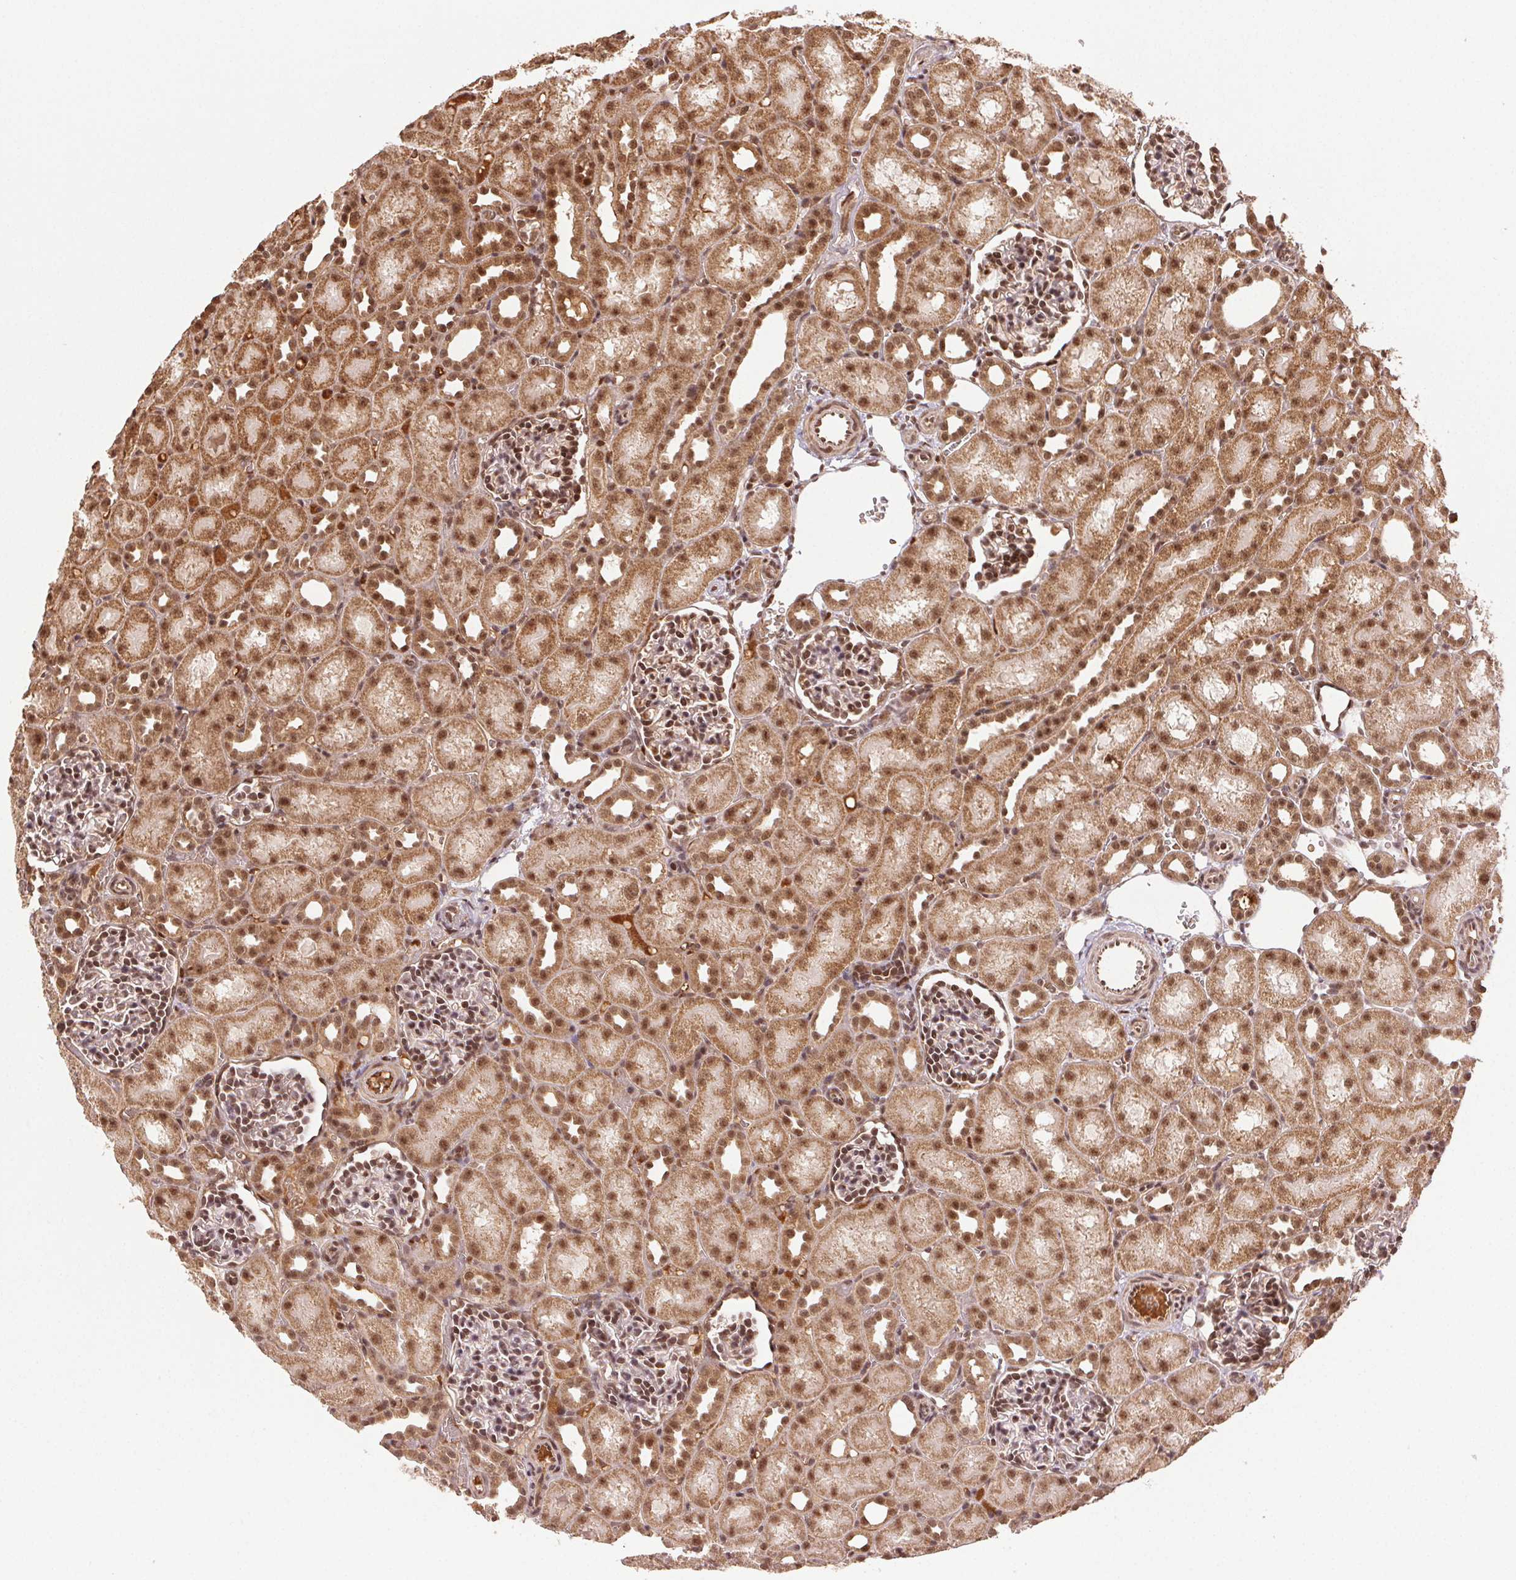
{"staining": {"intensity": "moderate", "quantity": ">75%", "location": "nuclear"}, "tissue": "kidney", "cell_type": "Cells in glomeruli", "image_type": "normal", "snomed": [{"axis": "morphology", "description": "Normal tissue, NOS"}, {"axis": "topography", "description": "Kidney"}], "caption": "Brown immunohistochemical staining in benign kidney exhibits moderate nuclear positivity in approximately >75% of cells in glomeruli.", "gene": "TREML4", "patient": {"sex": "male", "age": 1}}